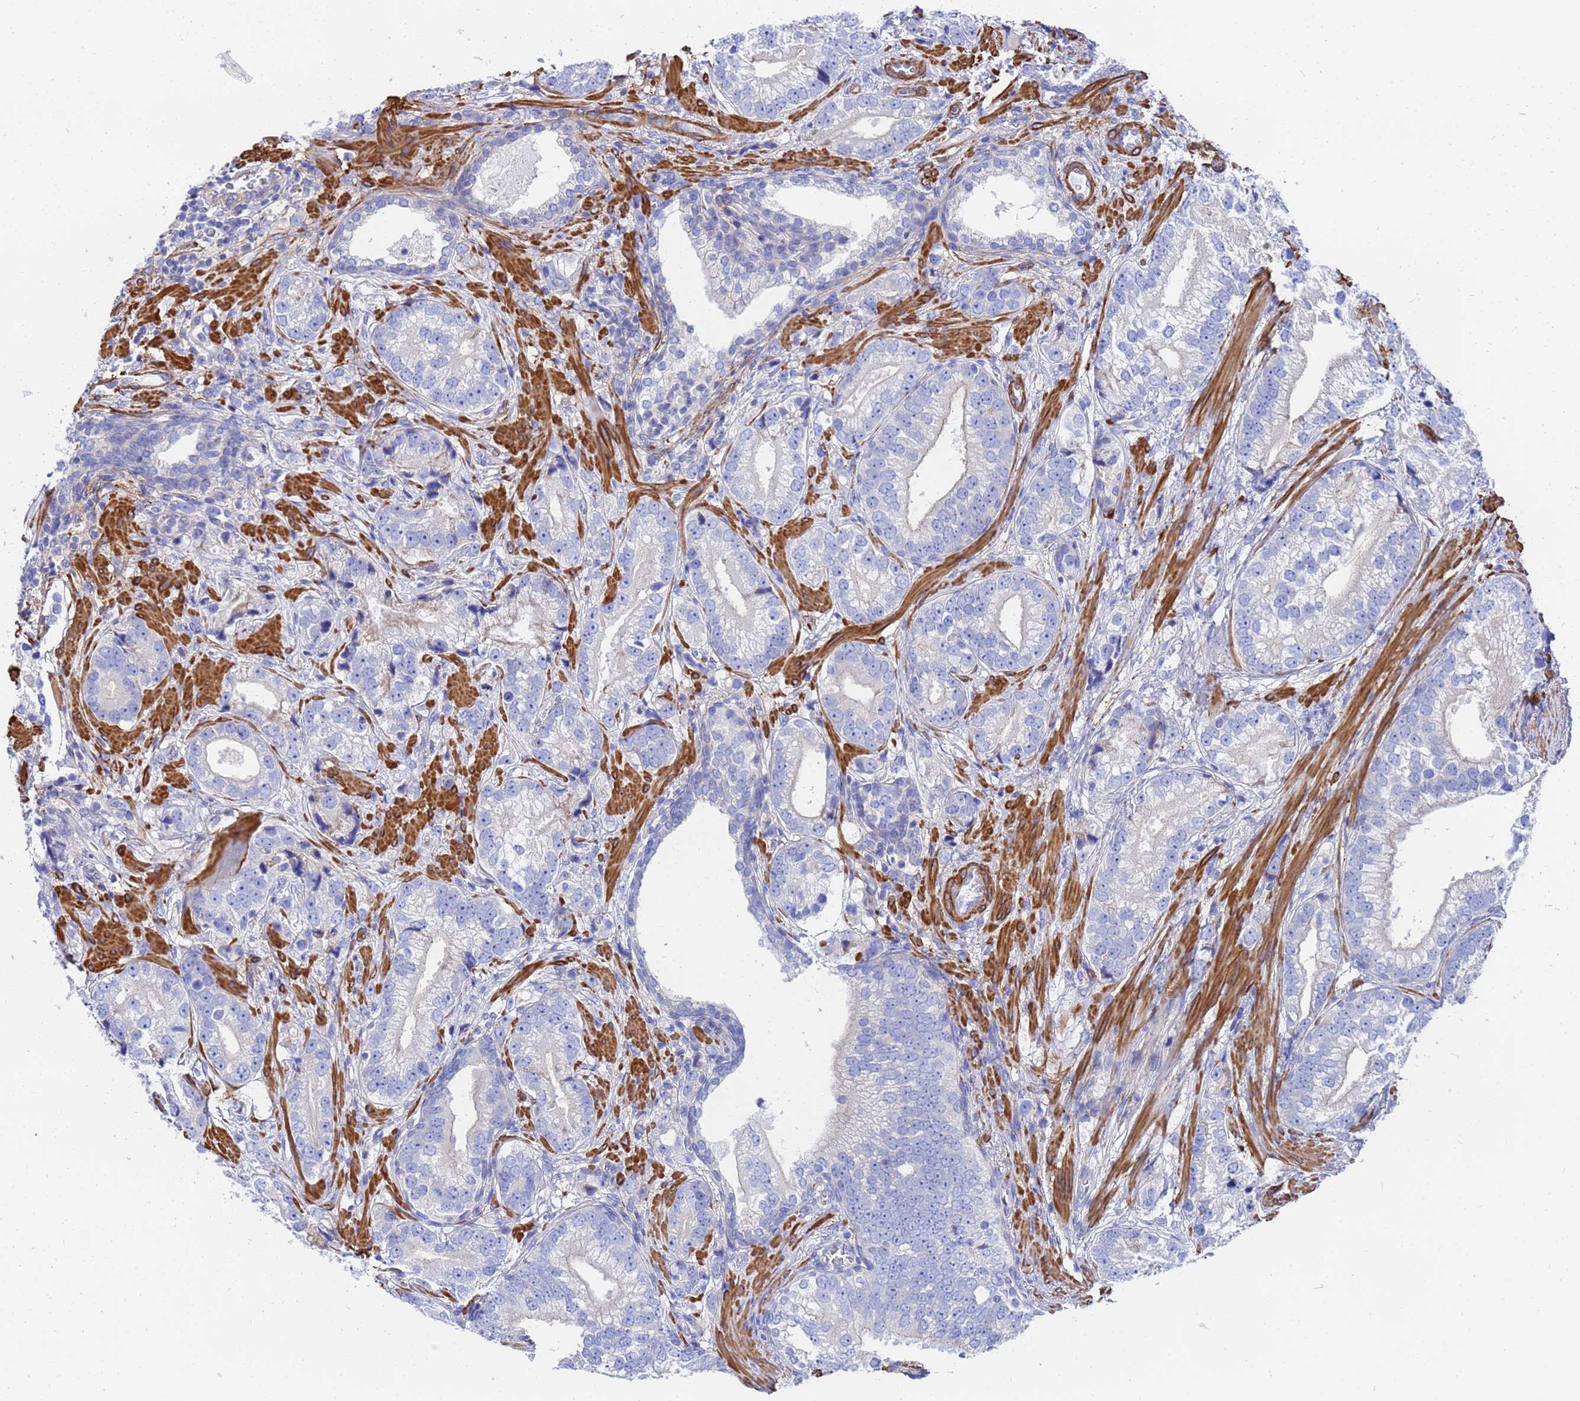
{"staining": {"intensity": "negative", "quantity": "none", "location": "none"}, "tissue": "prostate cancer", "cell_type": "Tumor cells", "image_type": "cancer", "snomed": [{"axis": "morphology", "description": "Adenocarcinoma, High grade"}, {"axis": "topography", "description": "Prostate"}], "caption": "Prostate cancer was stained to show a protein in brown. There is no significant expression in tumor cells.", "gene": "RAB39B", "patient": {"sex": "male", "age": 75}}